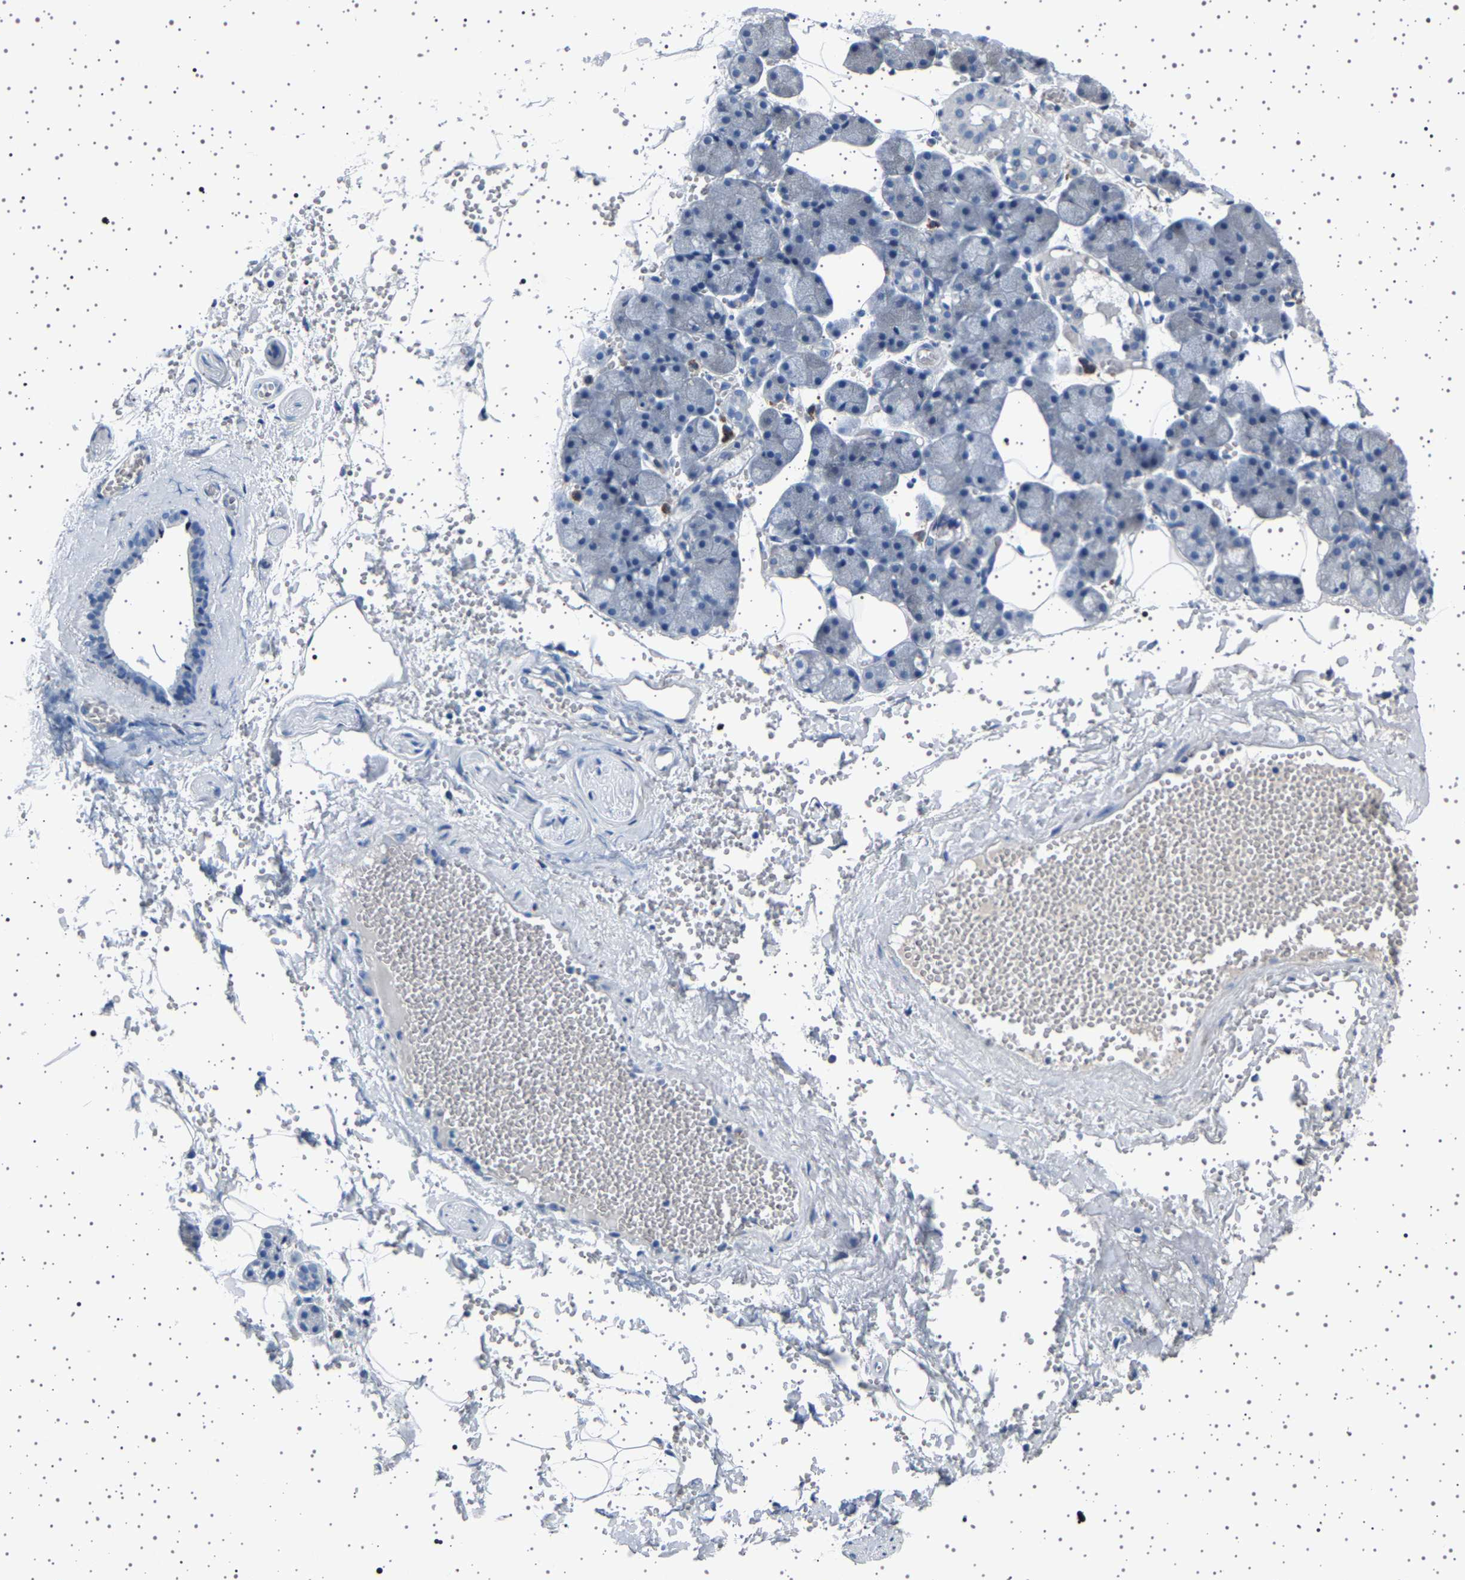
{"staining": {"intensity": "negative", "quantity": "none", "location": "none"}, "tissue": "salivary gland", "cell_type": "Glandular cells", "image_type": "normal", "snomed": [{"axis": "morphology", "description": "Normal tissue, NOS"}, {"axis": "topography", "description": "Salivary gland"}], "caption": "Immunohistochemistry of normal salivary gland reveals no positivity in glandular cells.", "gene": "FTCD", "patient": {"sex": "male", "age": 62}}